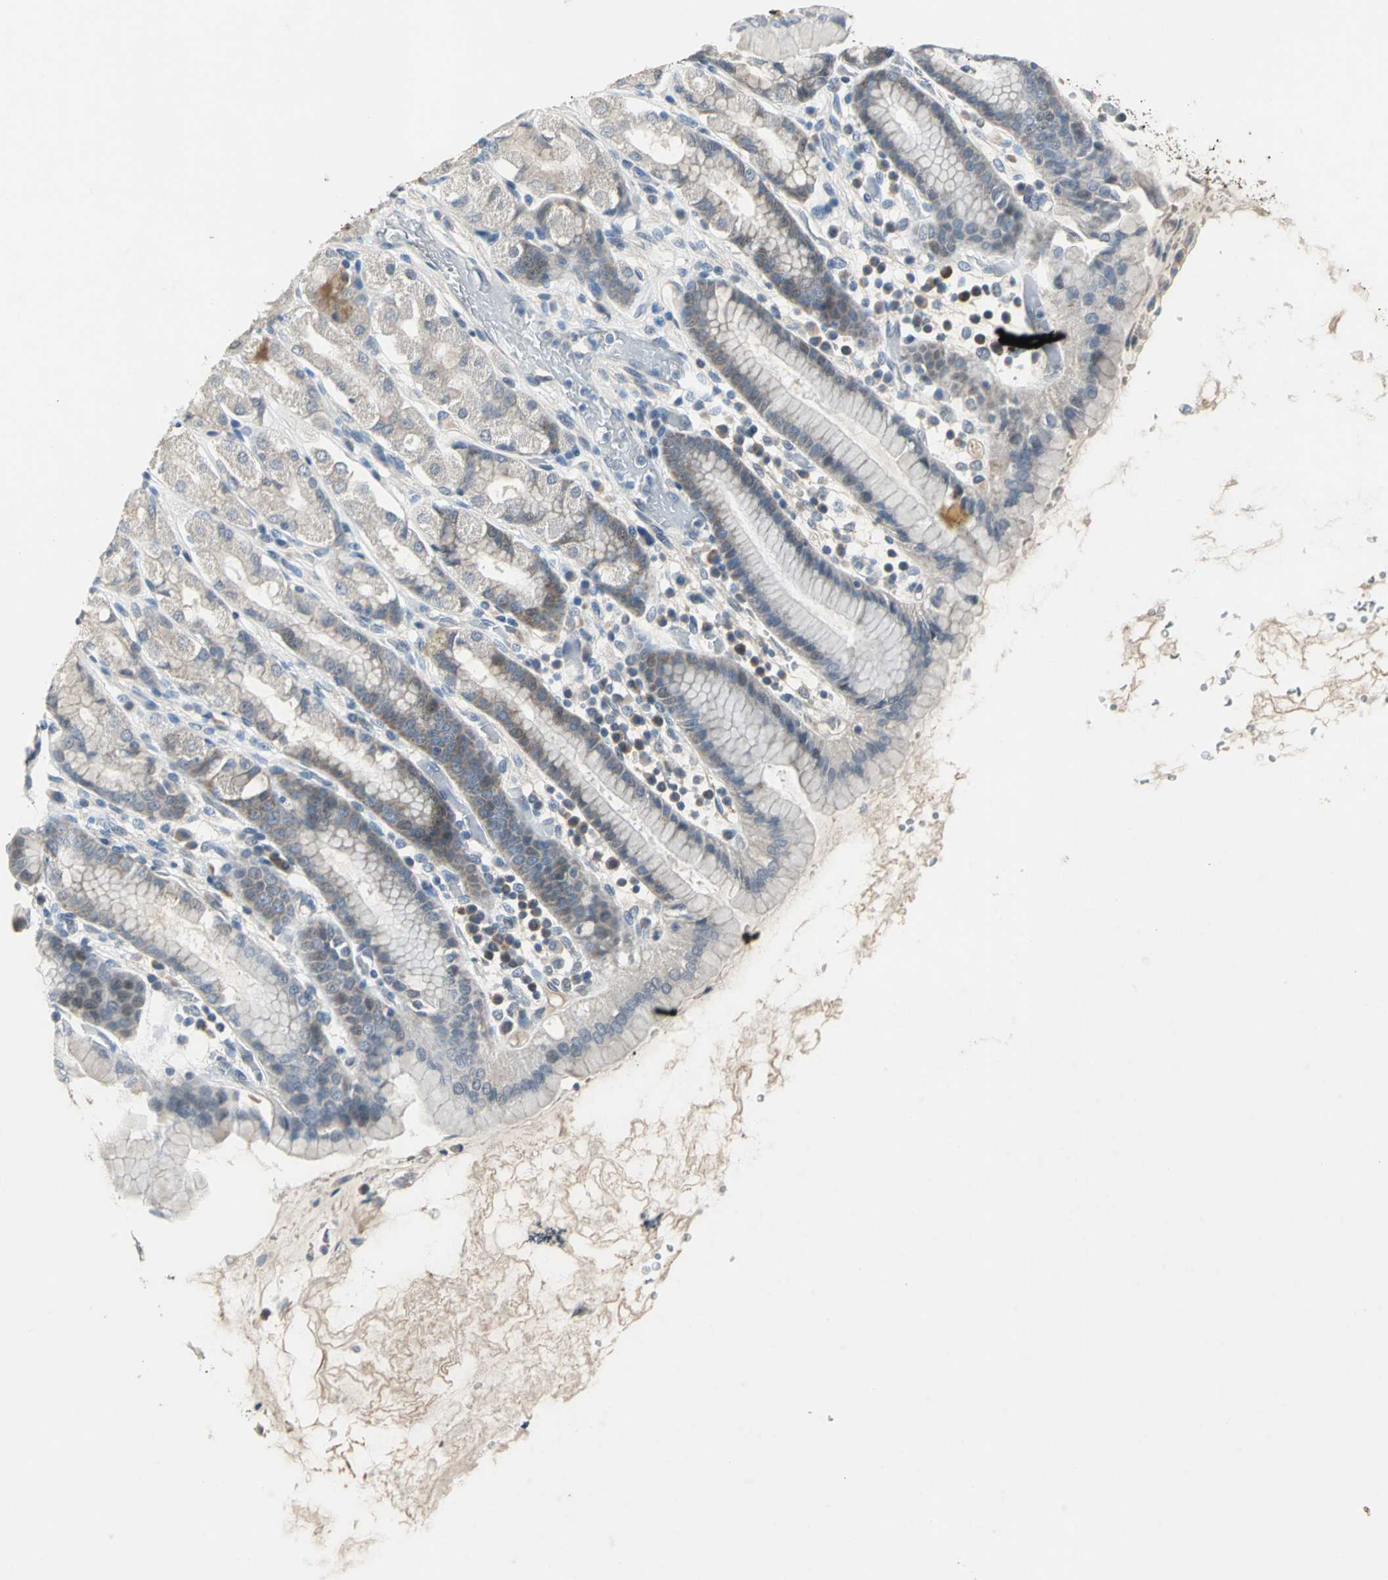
{"staining": {"intensity": "moderate", "quantity": "25%-75%", "location": "cytoplasmic/membranous"}, "tissue": "stomach", "cell_type": "Glandular cells", "image_type": "normal", "snomed": [{"axis": "morphology", "description": "Normal tissue, NOS"}, {"axis": "topography", "description": "Stomach, upper"}], "caption": "Stomach stained for a protein shows moderate cytoplasmic/membranous positivity in glandular cells. The protein is shown in brown color, while the nuclei are stained blue.", "gene": "JADE3", "patient": {"sex": "male", "age": 68}}